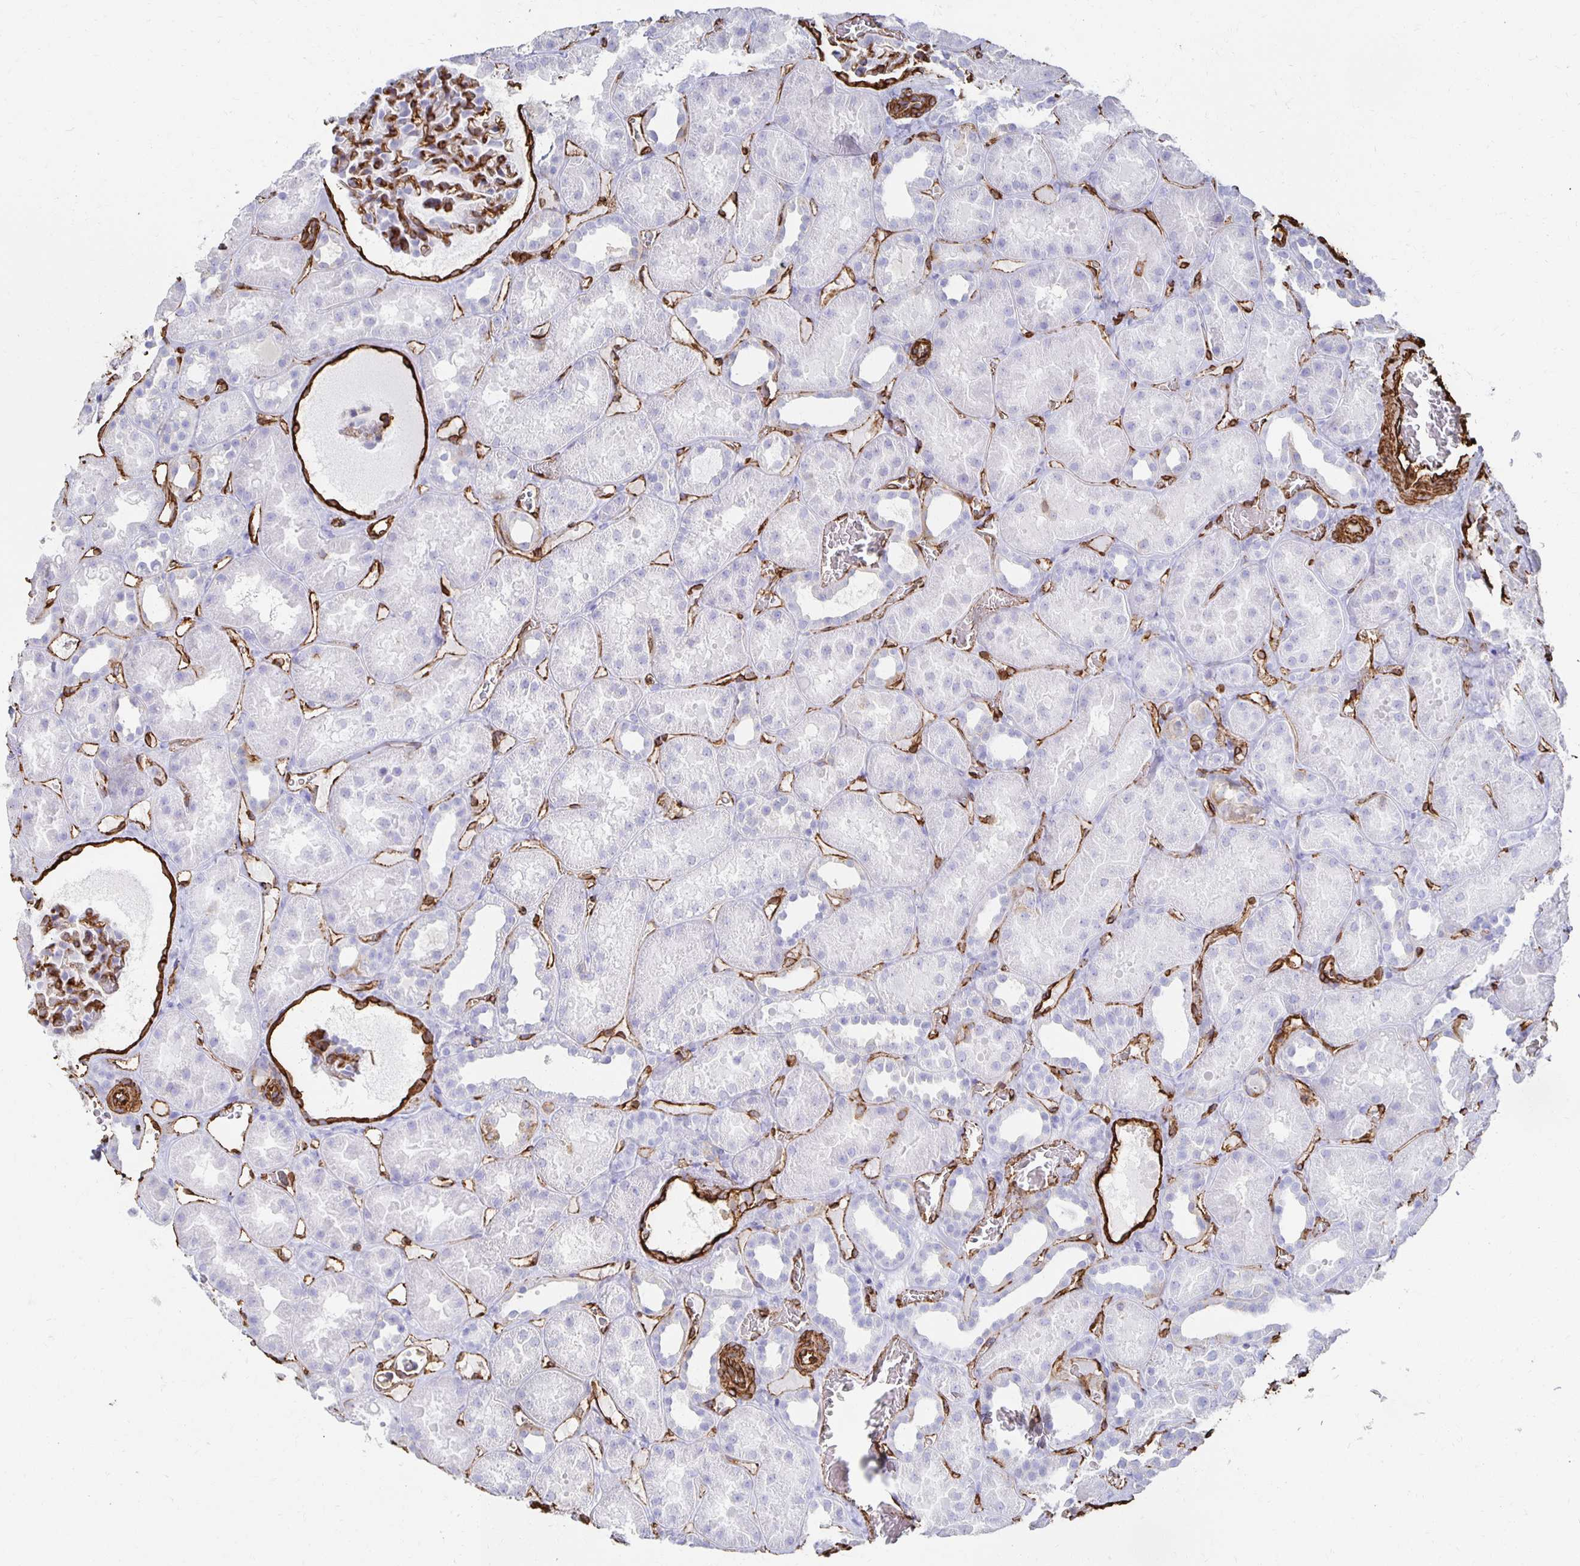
{"staining": {"intensity": "strong", "quantity": "25%-75%", "location": "cytoplasmic/membranous"}, "tissue": "kidney", "cell_type": "Cells in glomeruli", "image_type": "normal", "snomed": [{"axis": "morphology", "description": "Normal tissue, NOS"}, {"axis": "topography", "description": "Kidney"}], "caption": "This photomicrograph demonstrates IHC staining of unremarkable human kidney, with high strong cytoplasmic/membranous expression in about 25%-75% of cells in glomeruli.", "gene": "VIPR2", "patient": {"sex": "female", "age": 41}}